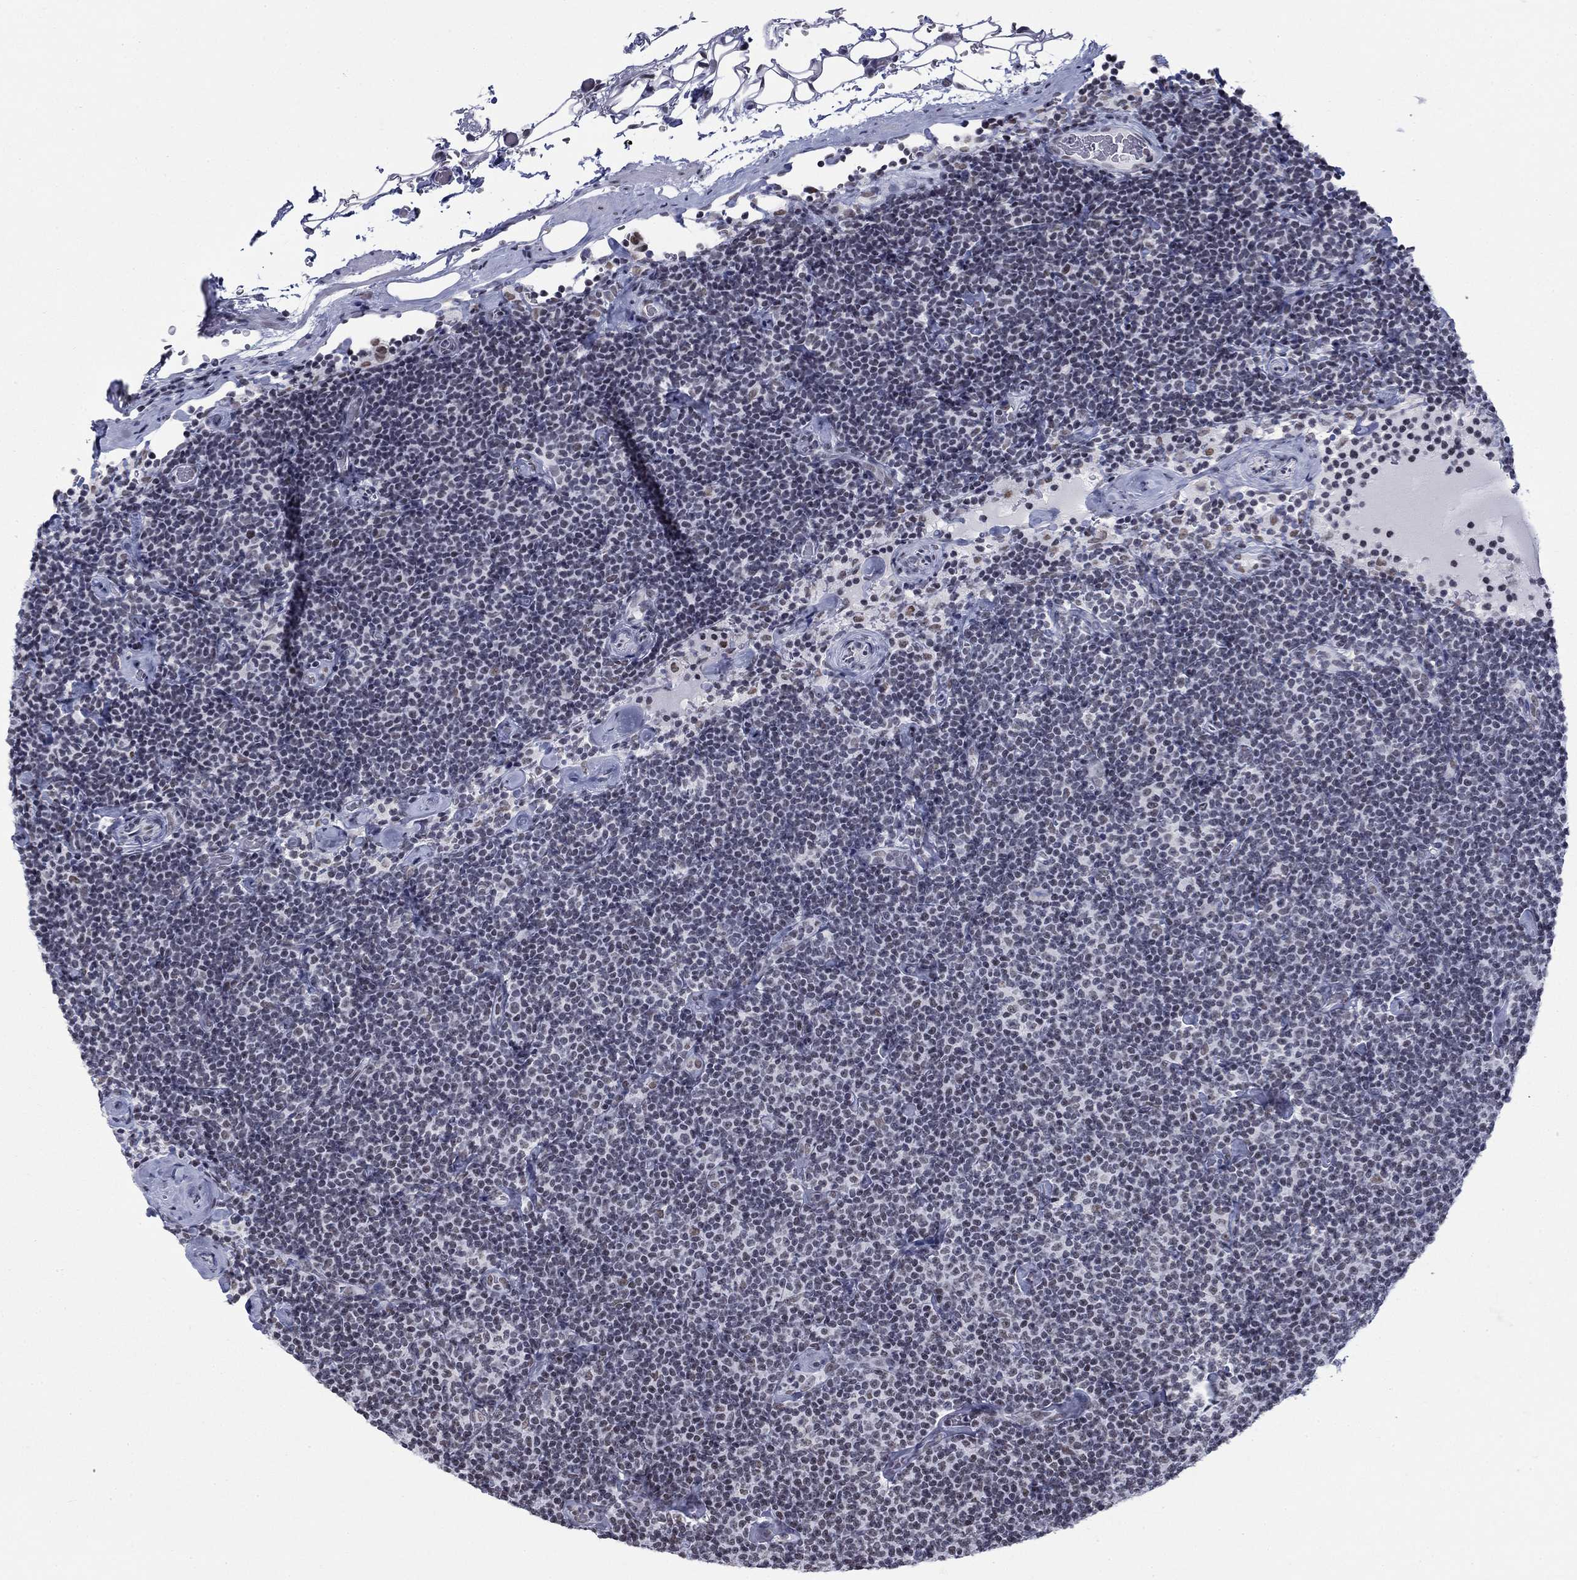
{"staining": {"intensity": "negative", "quantity": "none", "location": "none"}, "tissue": "lymphoma", "cell_type": "Tumor cells", "image_type": "cancer", "snomed": [{"axis": "morphology", "description": "Malignant lymphoma, non-Hodgkin's type, Low grade"}, {"axis": "topography", "description": "Lymph node"}], "caption": "Tumor cells show no significant positivity in low-grade malignant lymphoma, non-Hodgkin's type.", "gene": "NPAS3", "patient": {"sex": "male", "age": 81}}